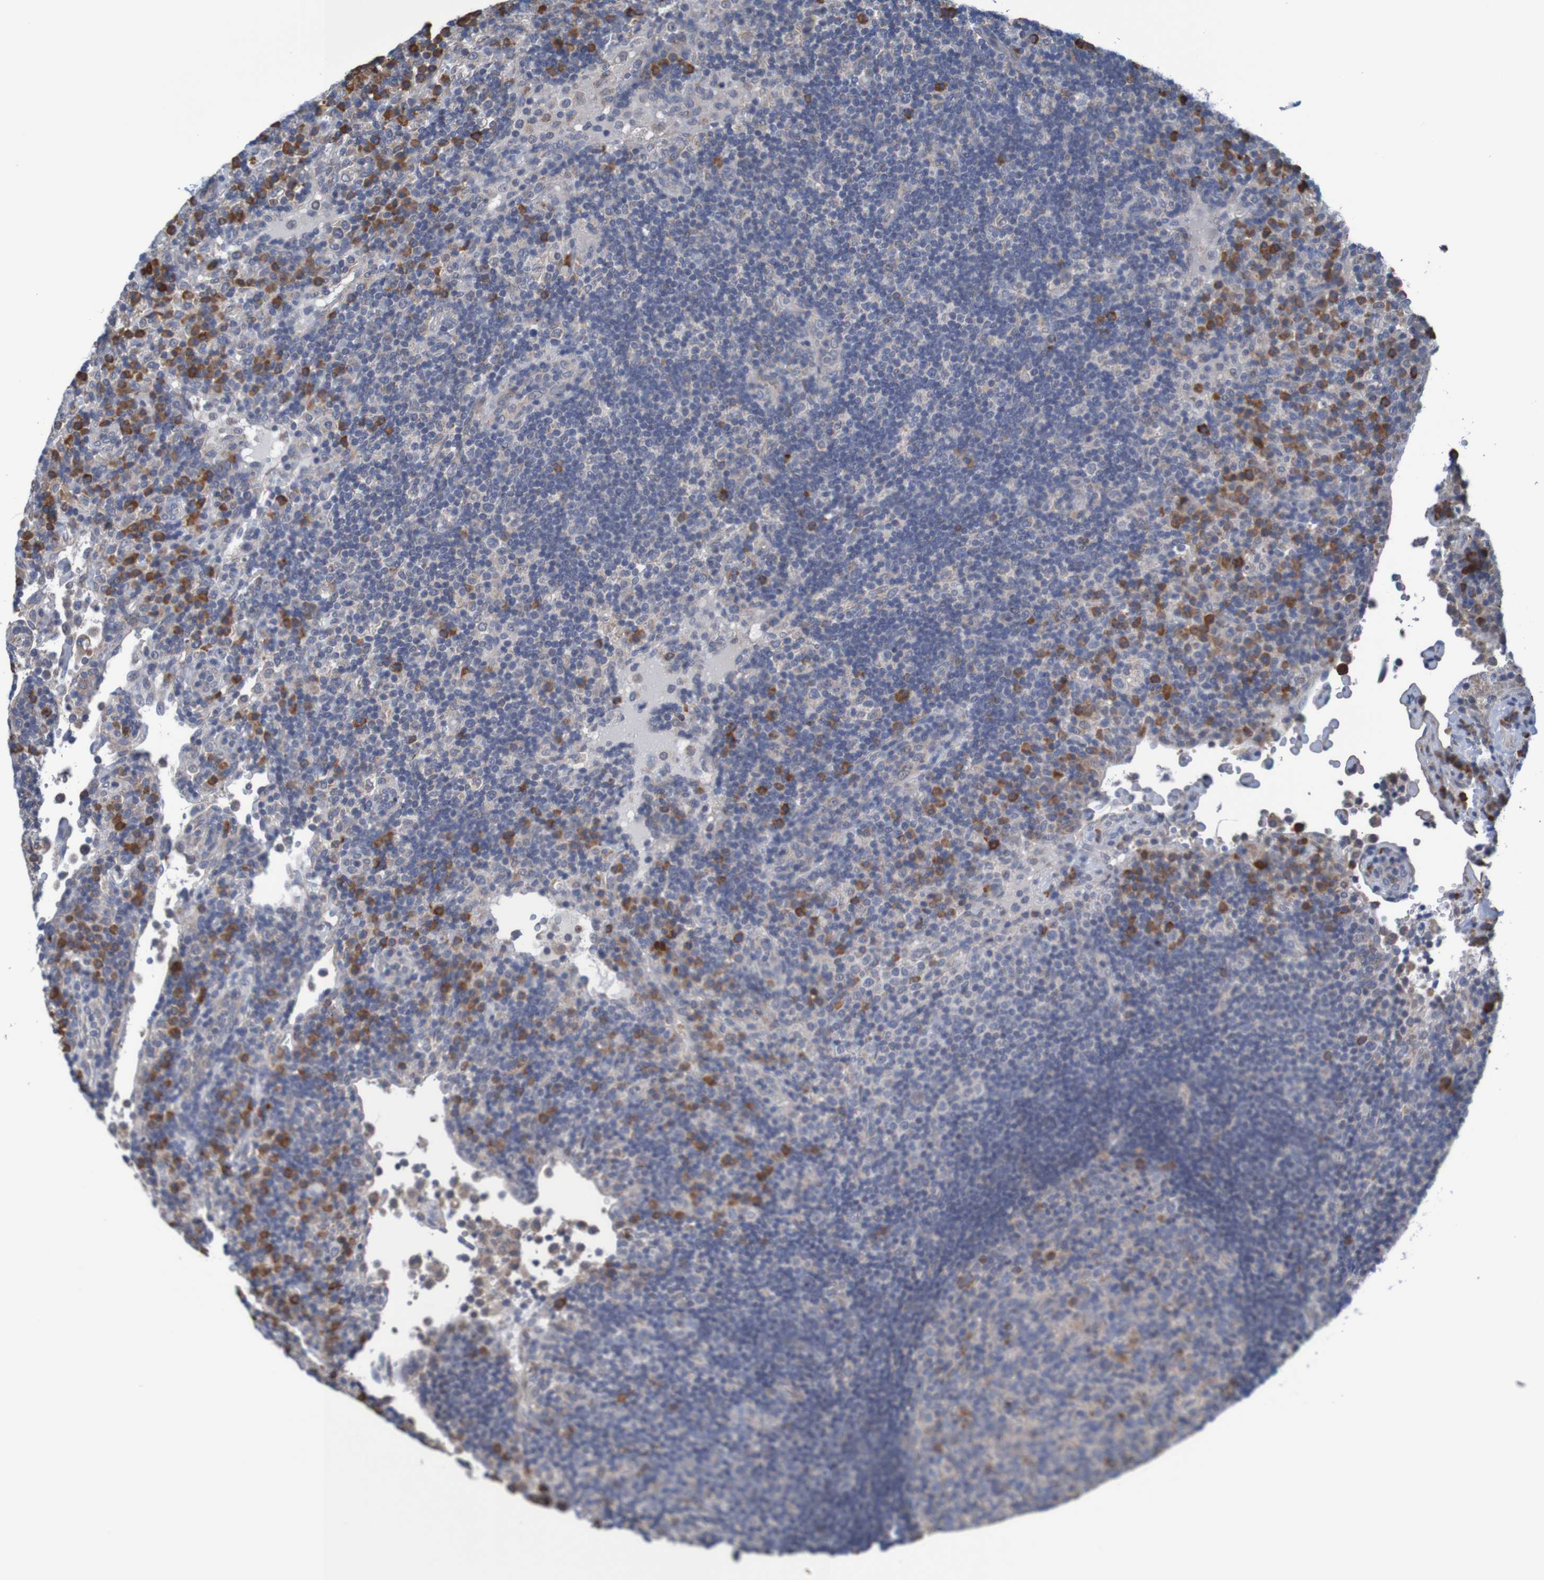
{"staining": {"intensity": "moderate", "quantity": "<25%", "location": "cytoplasmic/membranous"}, "tissue": "lymph node", "cell_type": "Germinal center cells", "image_type": "normal", "snomed": [{"axis": "morphology", "description": "Normal tissue, NOS"}, {"axis": "topography", "description": "Lymph node"}], "caption": "This micrograph shows immunohistochemistry staining of benign lymph node, with low moderate cytoplasmic/membranous staining in about <25% of germinal center cells.", "gene": "CLDN18", "patient": {"sex": "female", "age": 53}}